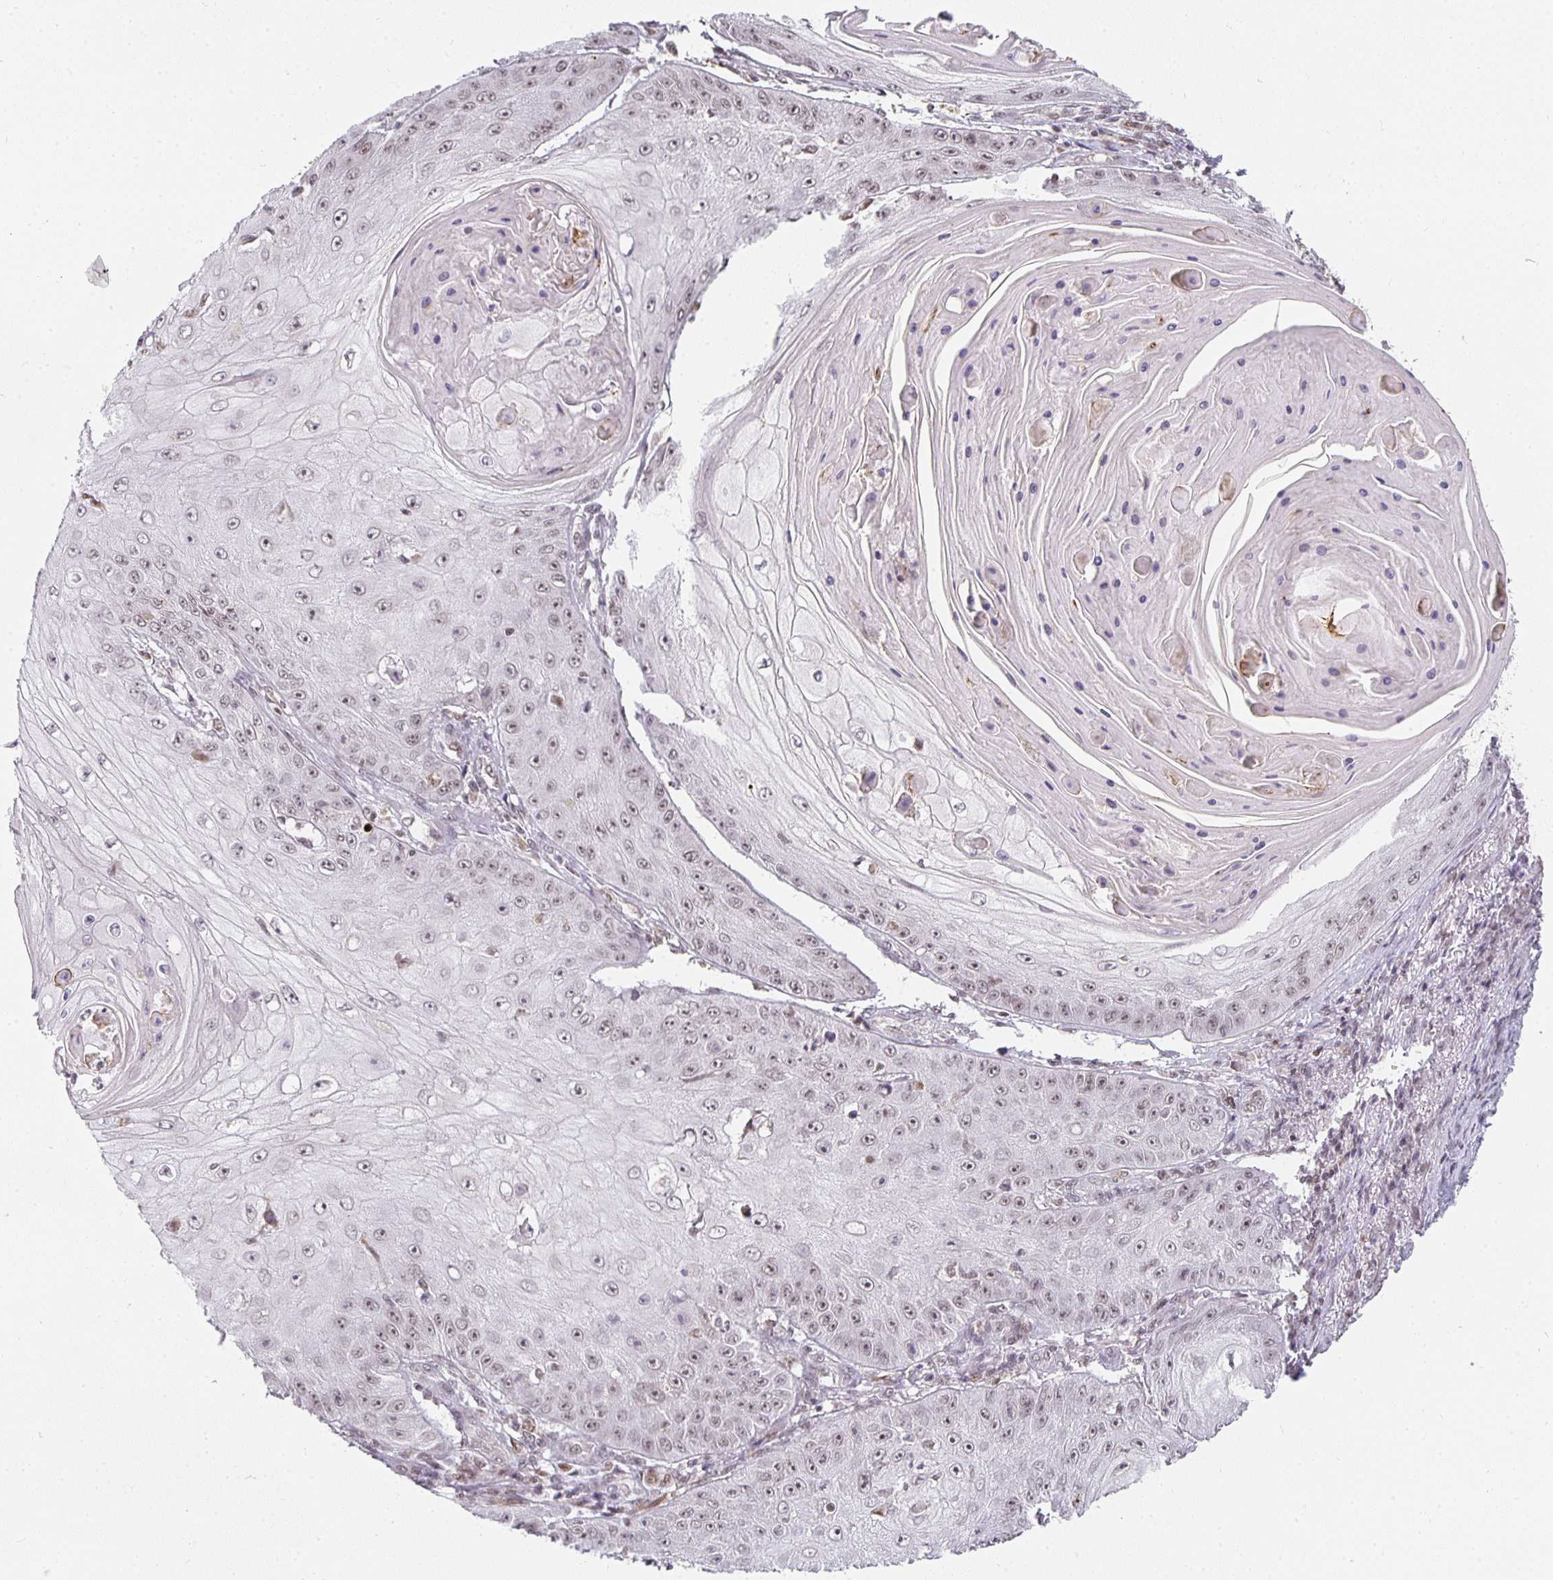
{"staining": {"intensity": "weak", "quantity": "25%-75%", "location": "nuclear"}, "tissue": "skin cancer", "cell_type": "Tumor cells", "image_type": "cancer", "snomed": [{"axis": "morphology", "description": "Squamous cell carcinoma, NOS"}, {"axis": "topography", "description": "Skin"}], "caption": "An immunohistochemistry (IHC) photomicrograph of tumor tissue is shown. Protein staining in brown shows weak nuclear positivity in skin cancer (squamous cell carcinoma) within tumor cells.", "gene": "SMARCA2", "patient": {"sex": "male", "age": 70}}